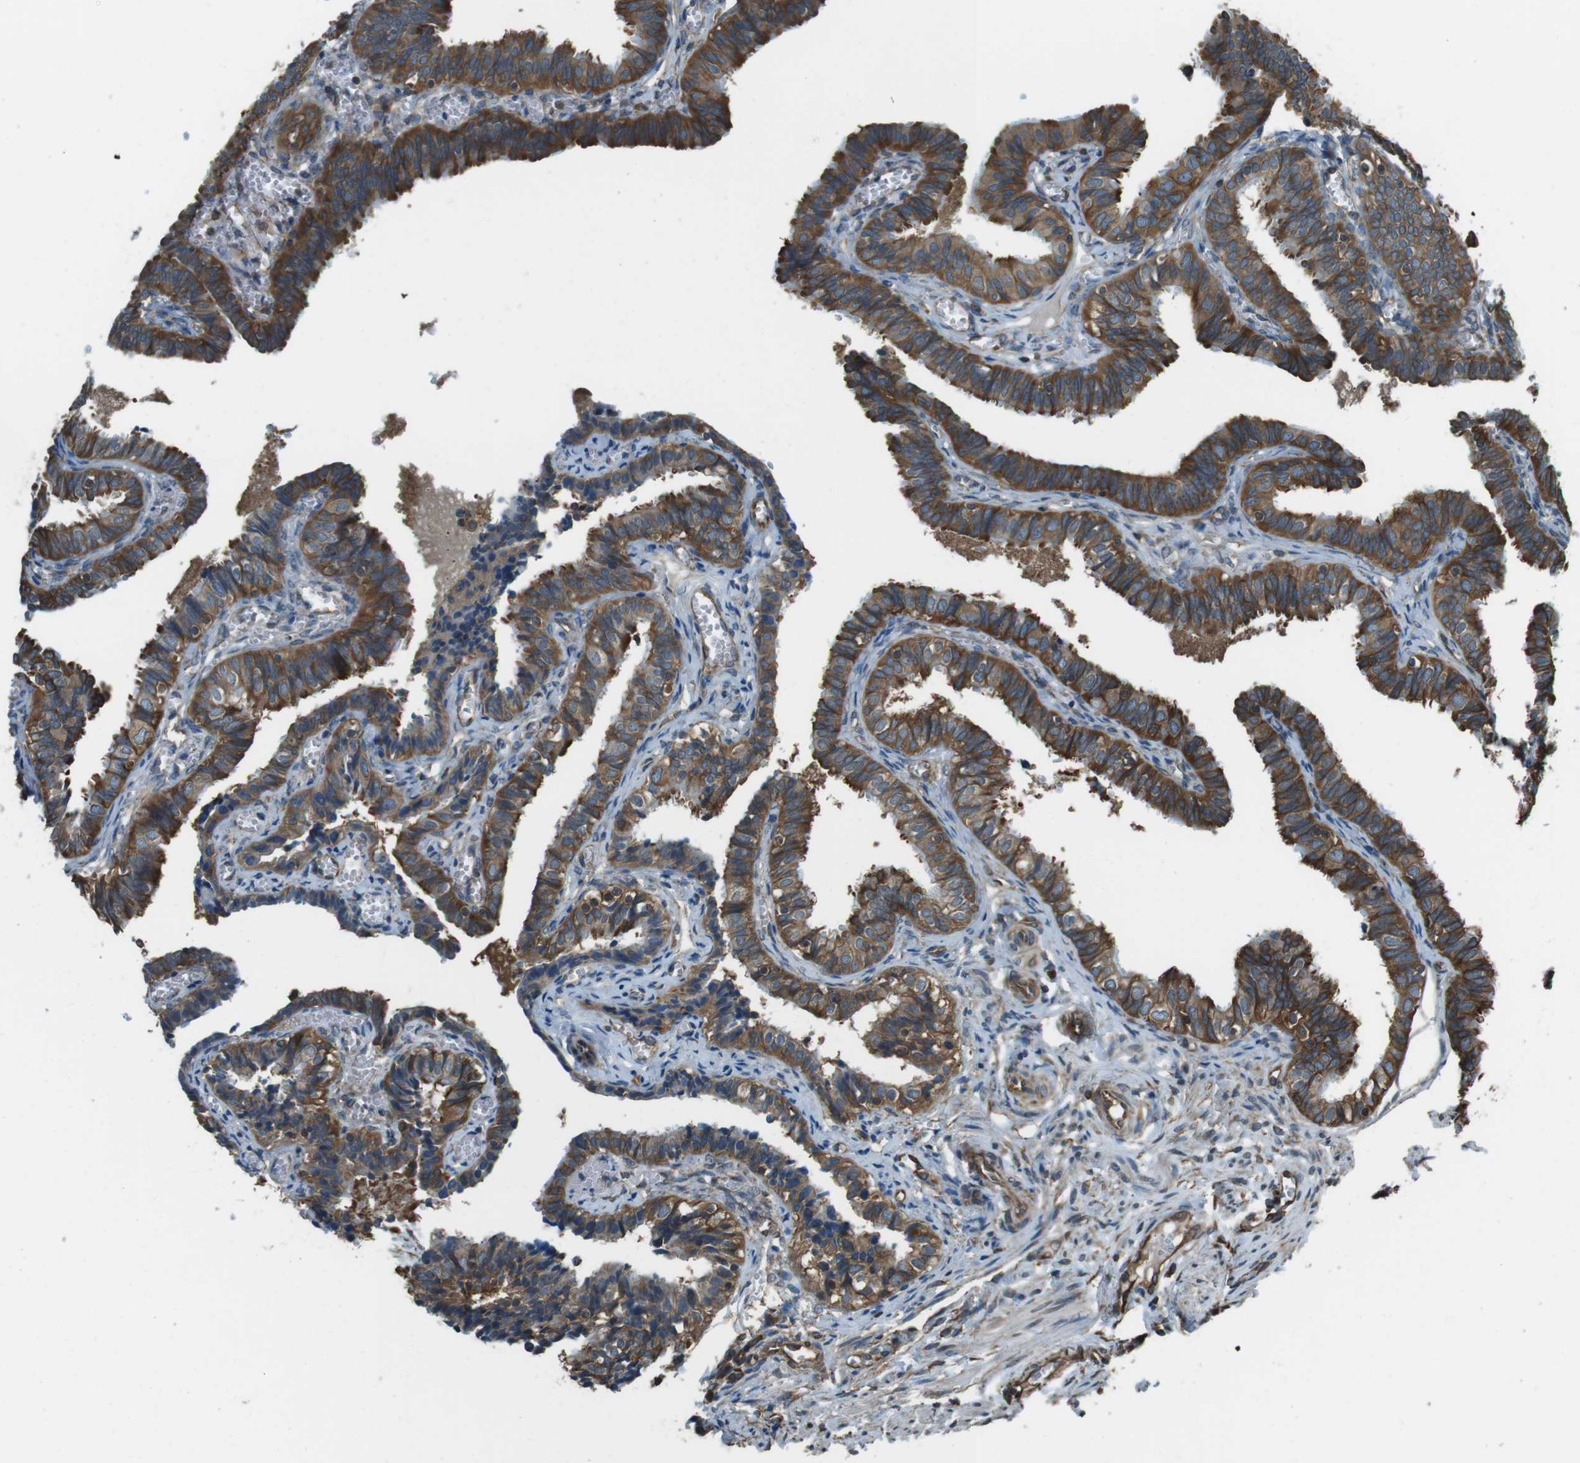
{"staining": {"intensity": "strong", "quantity": ">75%", "location": "cytoplasmic/membranous"}, "tissue": "fallopian tube", "cell_type": "Glandular cells", "image_type": "normal", "snomed": [{"axis": "morphology", "description": "Normal tissue, NOS"}, {"axis": "topography", "description": "Fallopian tube"}], "caption": "Fallopian tube was stained to show a protein in brown. There is high levels of strong cytoplasmic/membranous staining in about >75% of glandular cells.", "gene": "PA2G4", "patient": {"sex": "female", "age": 46}}